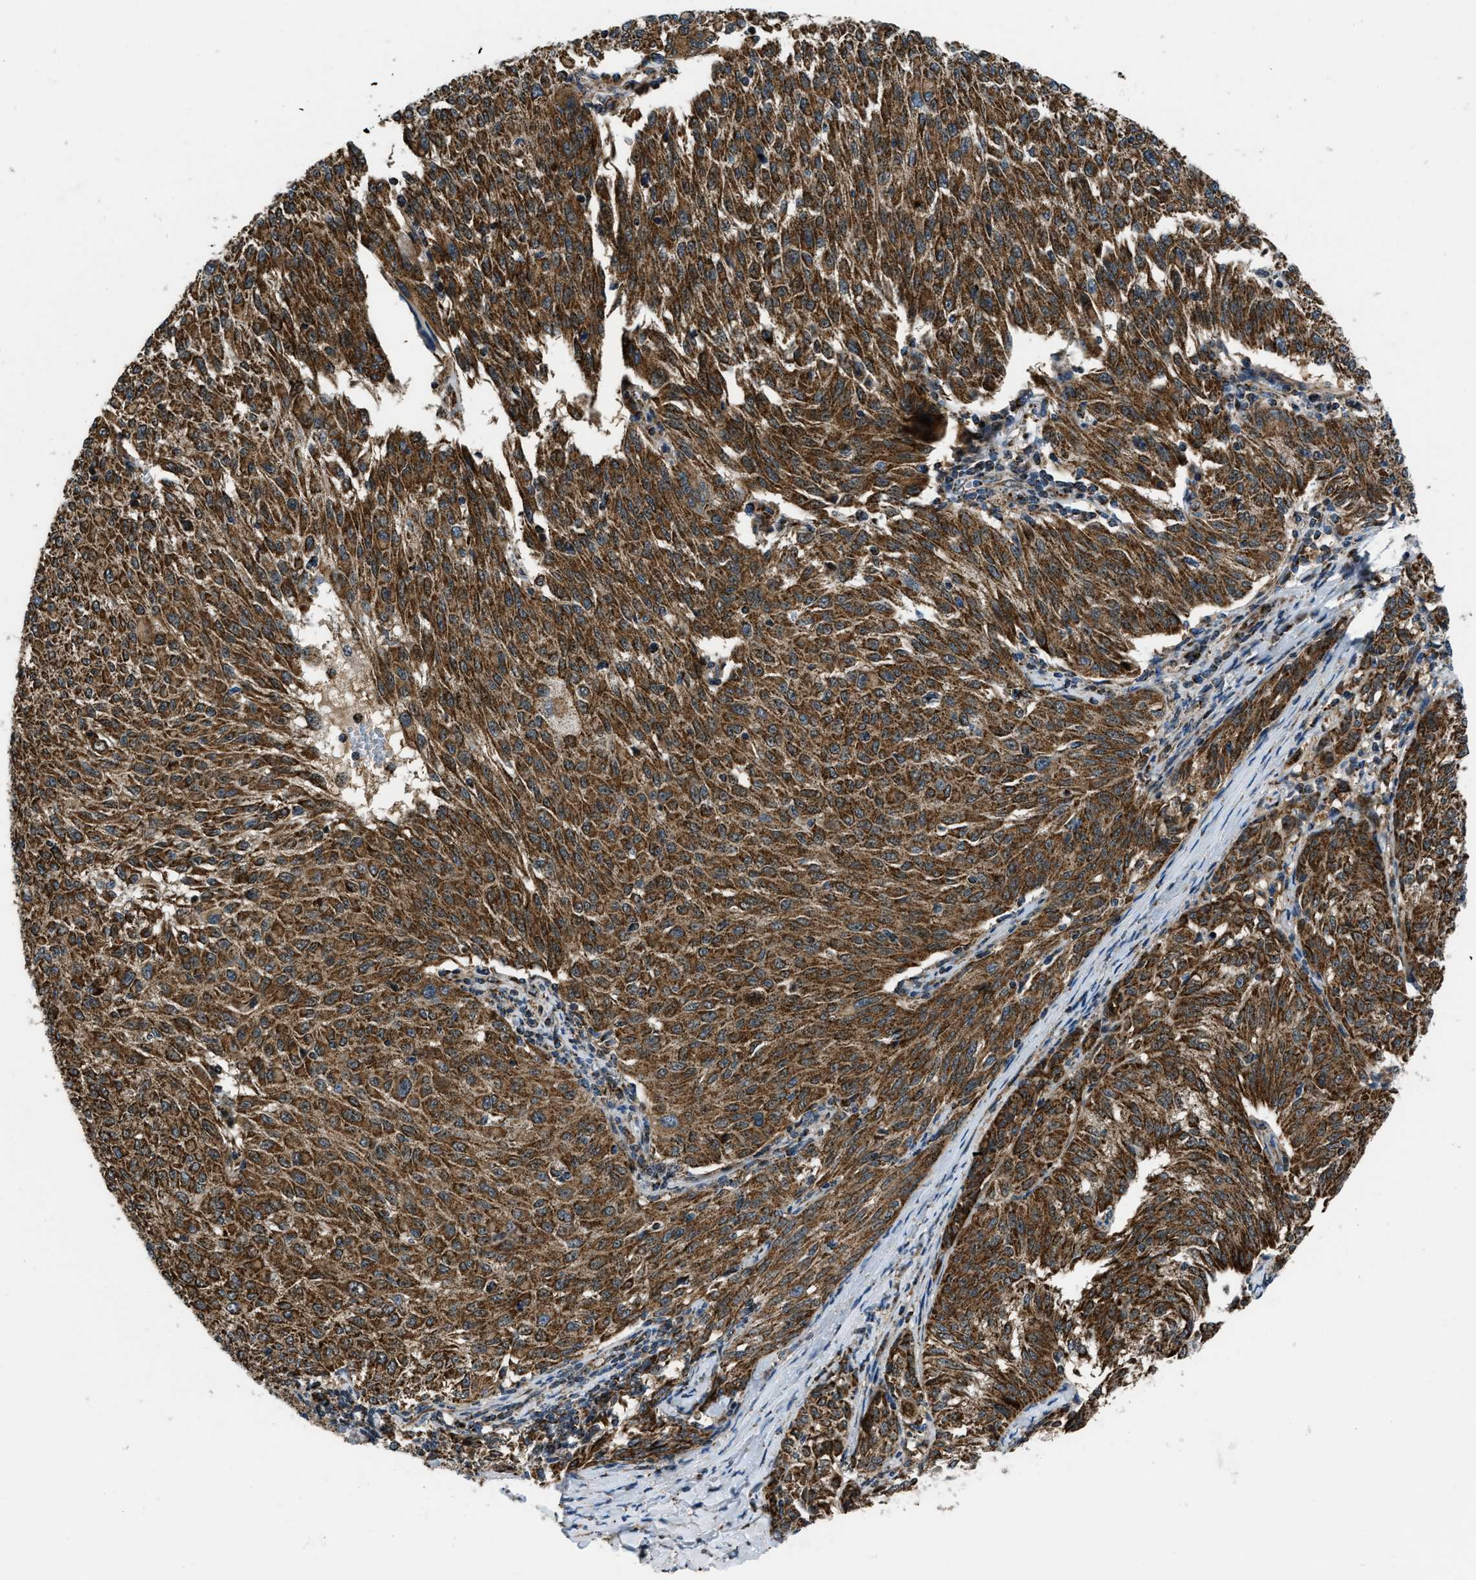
{"staining": {"intensity": "strong", "quantity": ">75%", "location": "cytoplasmic/membranous"}, "tissue": "melanoma", "cell_type": "Tumor cells", "image_type": "cancer", "snomed": [{"axis": "morphology", "description": "Malignant melanoma, NOS"}, {"axis": "topography", "description": "Skin"}], "caption": "This image exhibits melanoma stained with immunohistochemistry (IHC) to label a protein in brown. The cytoplasmic/membranous of tumor cells show strong positivity for the protein. Nuclei are counter-stained blue.", "gene": "GSDME", "patient": {"sex": "female", "age": 72}}